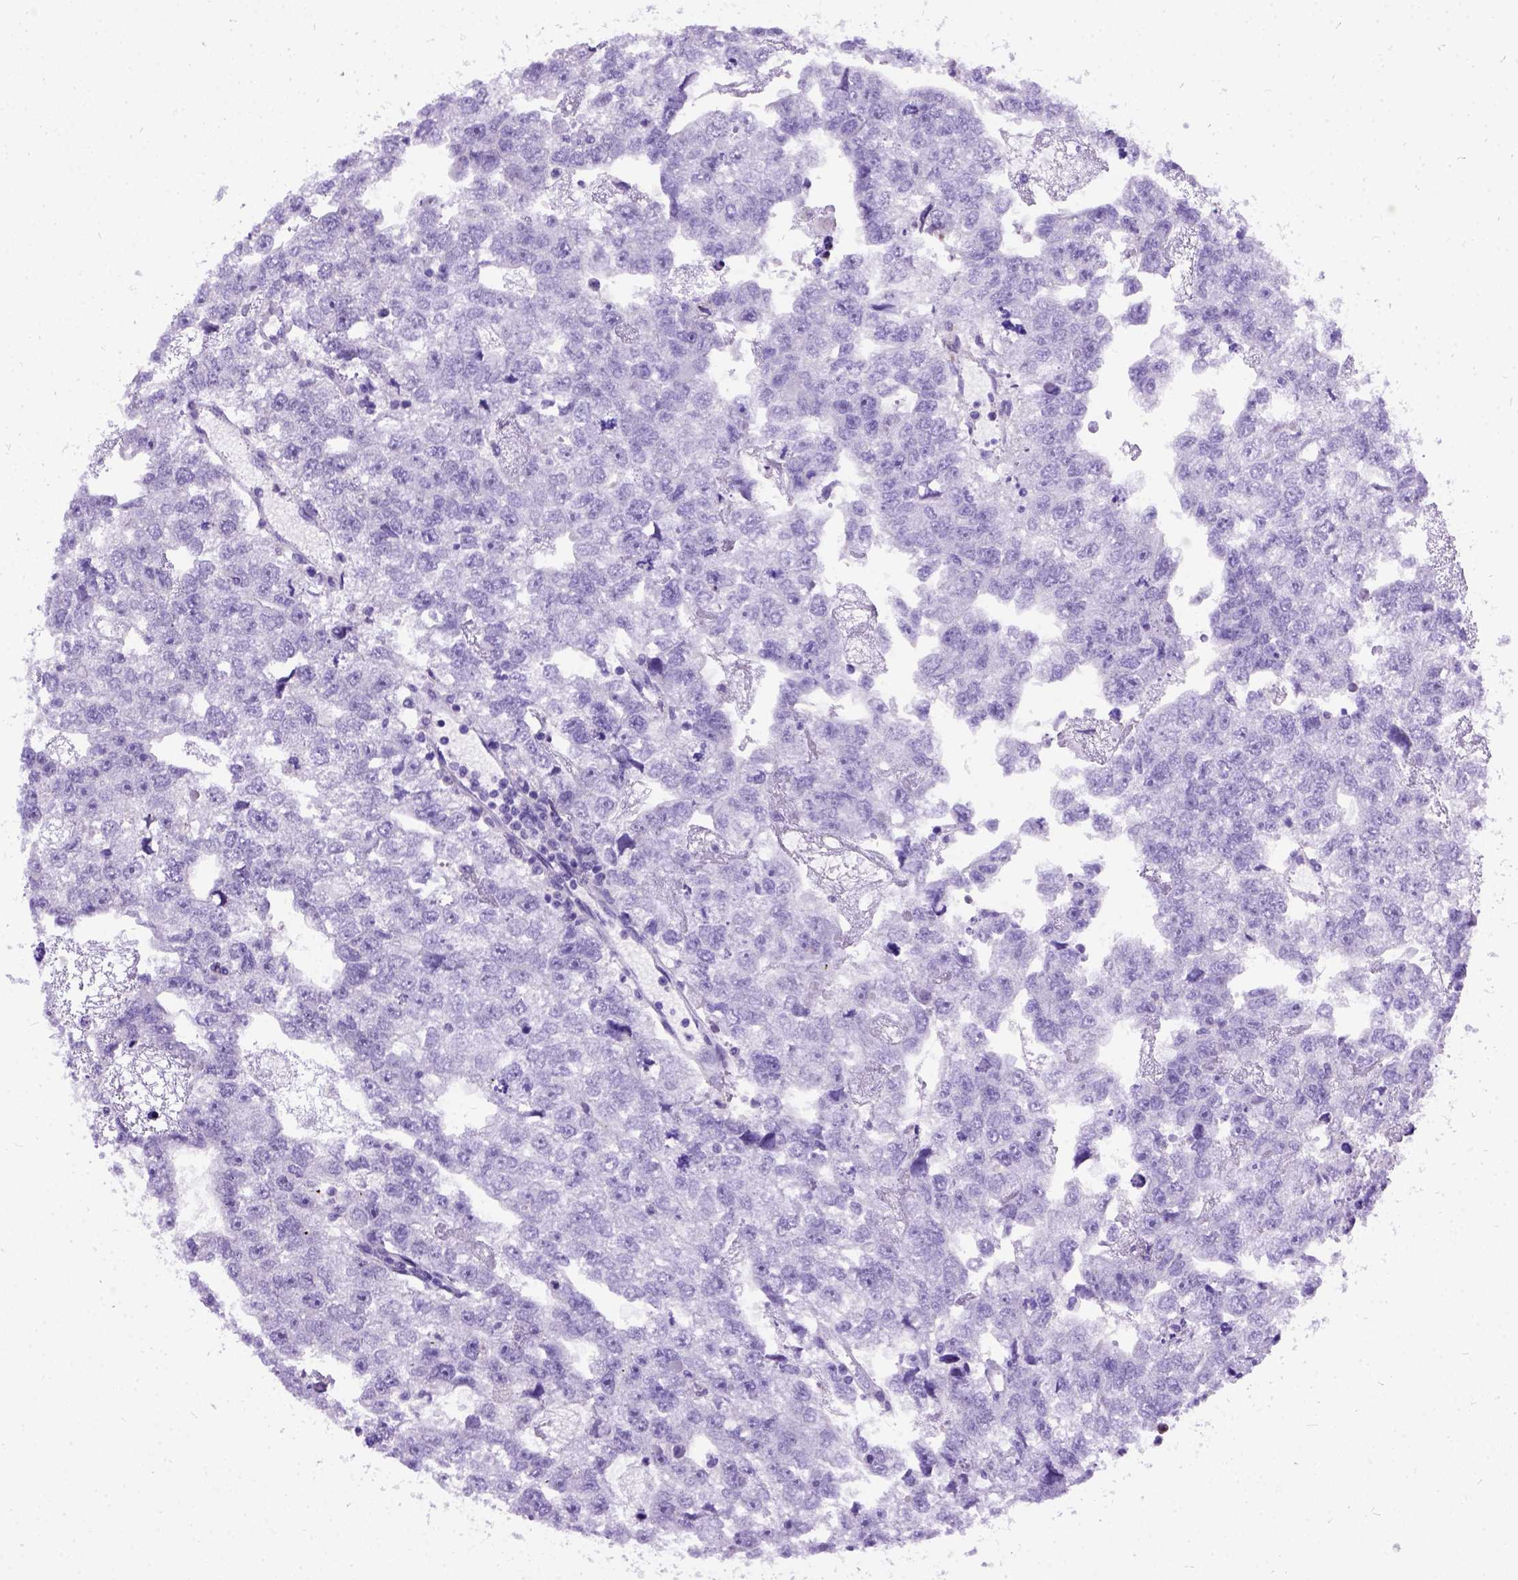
{"staining": {"intensity": "negative", "quantity": "none", "location": "none"}, "tissue": "testis cancer", "cell_type": "Tumor cells", "image_type": "cancer", "snomed": [{"axis": "morphology", "description": "Carcinoma, Embryonal, NOS"}, {"axis": "morphology", "description": "Teratoma, malignant, NOS"}, {"axis": "topography", "description": "Testis"}], "caption": "The immunohistochemistry image has no significant staining in tumor cells of testis cancer tissue.", "gene": "PRG2", "patient": {"sex": "male", "age": 44}}